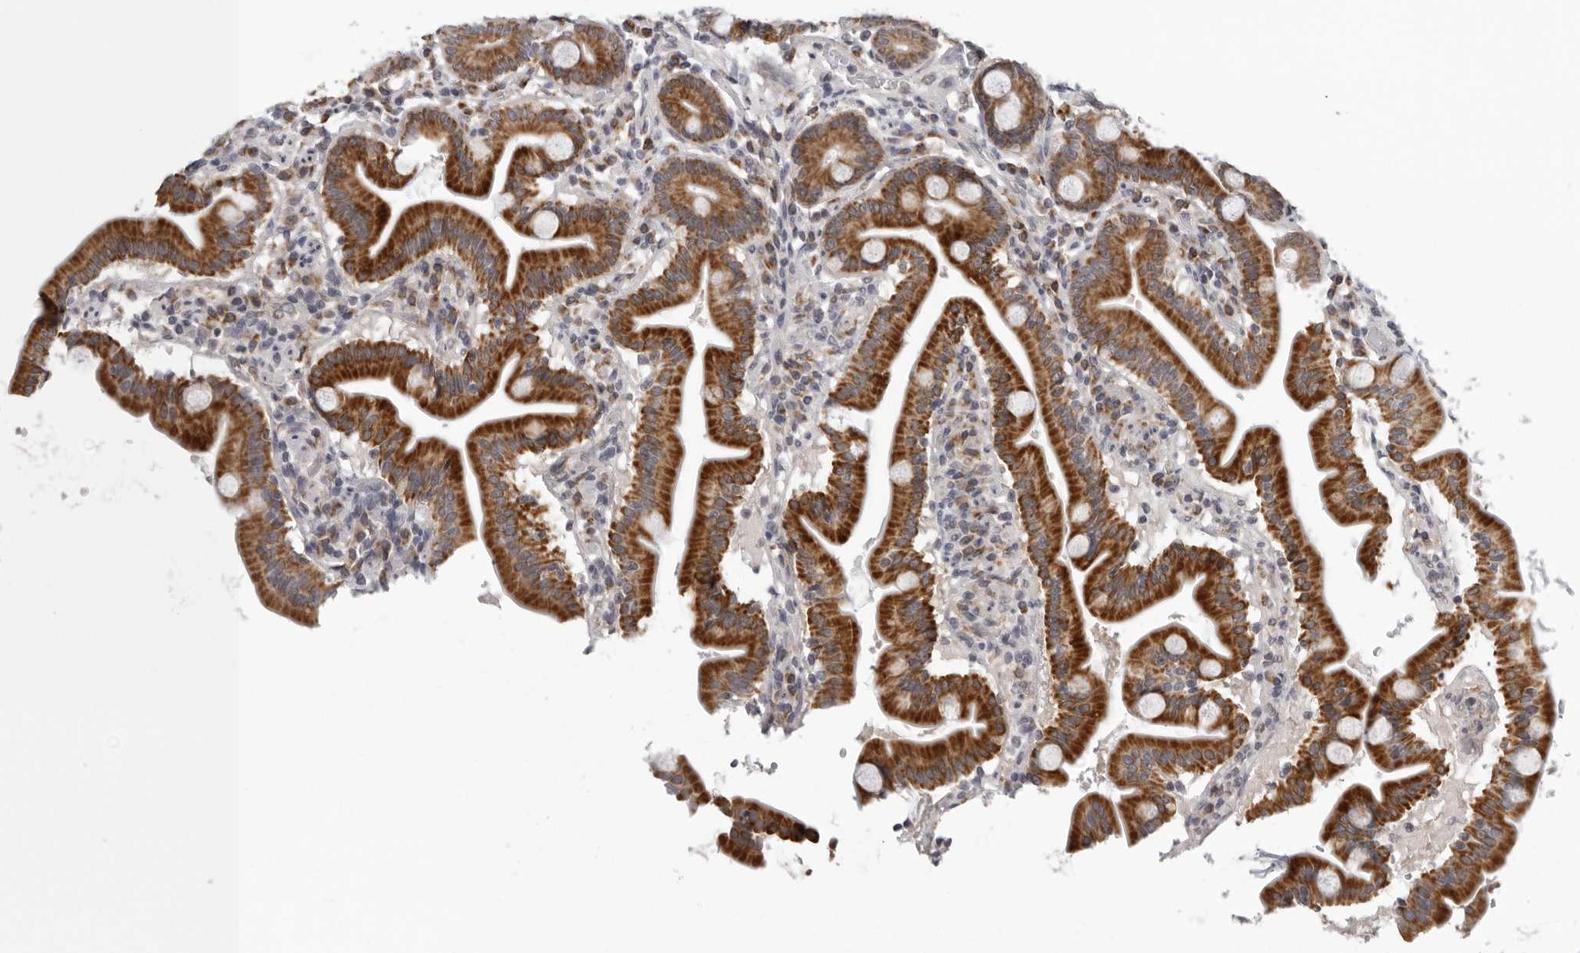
{"staining": {"intensity": "strong", "quantity": ">75%", "location": "cytoplasmic/membranous"}, "tissue": "duodenum", "cell_type": "Glandular cells", "image_type": "normal", "snomed": [{"axis": "morphology", "description": "Normal tissue, NOS"}, {"axis": "topography", "description": "Duodenum"}], "caption": "A brown stain shows strong cytoplasmic/membranous positivity of a protein in glandular cells of unremarkable human duodenum.", "gene": "CPT2", "patient": {"sex": "male", "age": 54}}